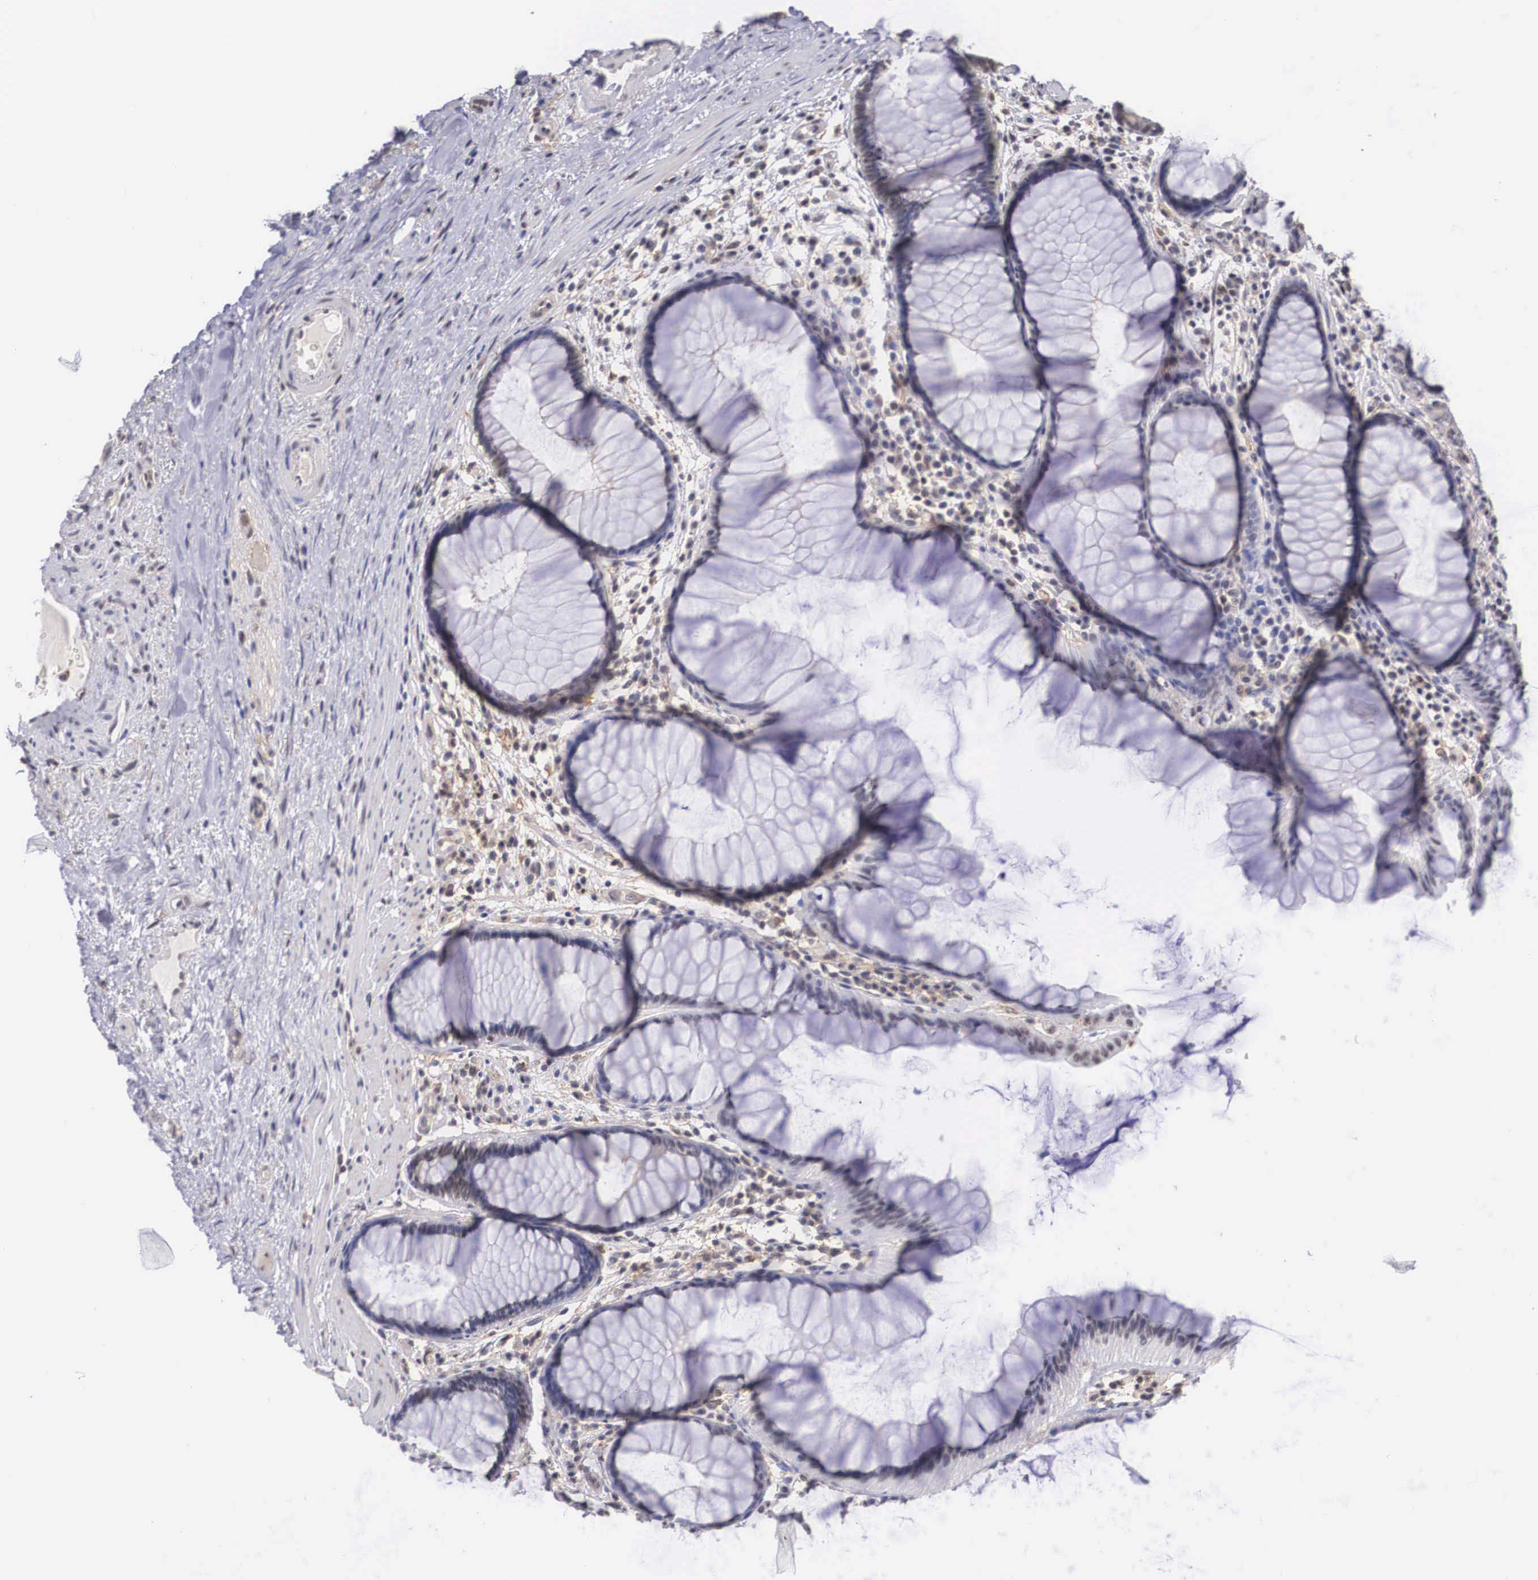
{"staining": {"intensity": "negative", "quantity": "none", "location": "none"}, "tissue": "rectum", "cell_type": "Glandular cells", "image_type": "normal", "snomed": [{"axis": "morphology", "description": "Normal tissue, NOS"}, {"axis": "topography", "description": "Rectum"}], "caption": "Glandular cells show no significant positivity in normal rectum.", "gene": "NR4A2", "patient": {"sex": "male", "age": 77}}